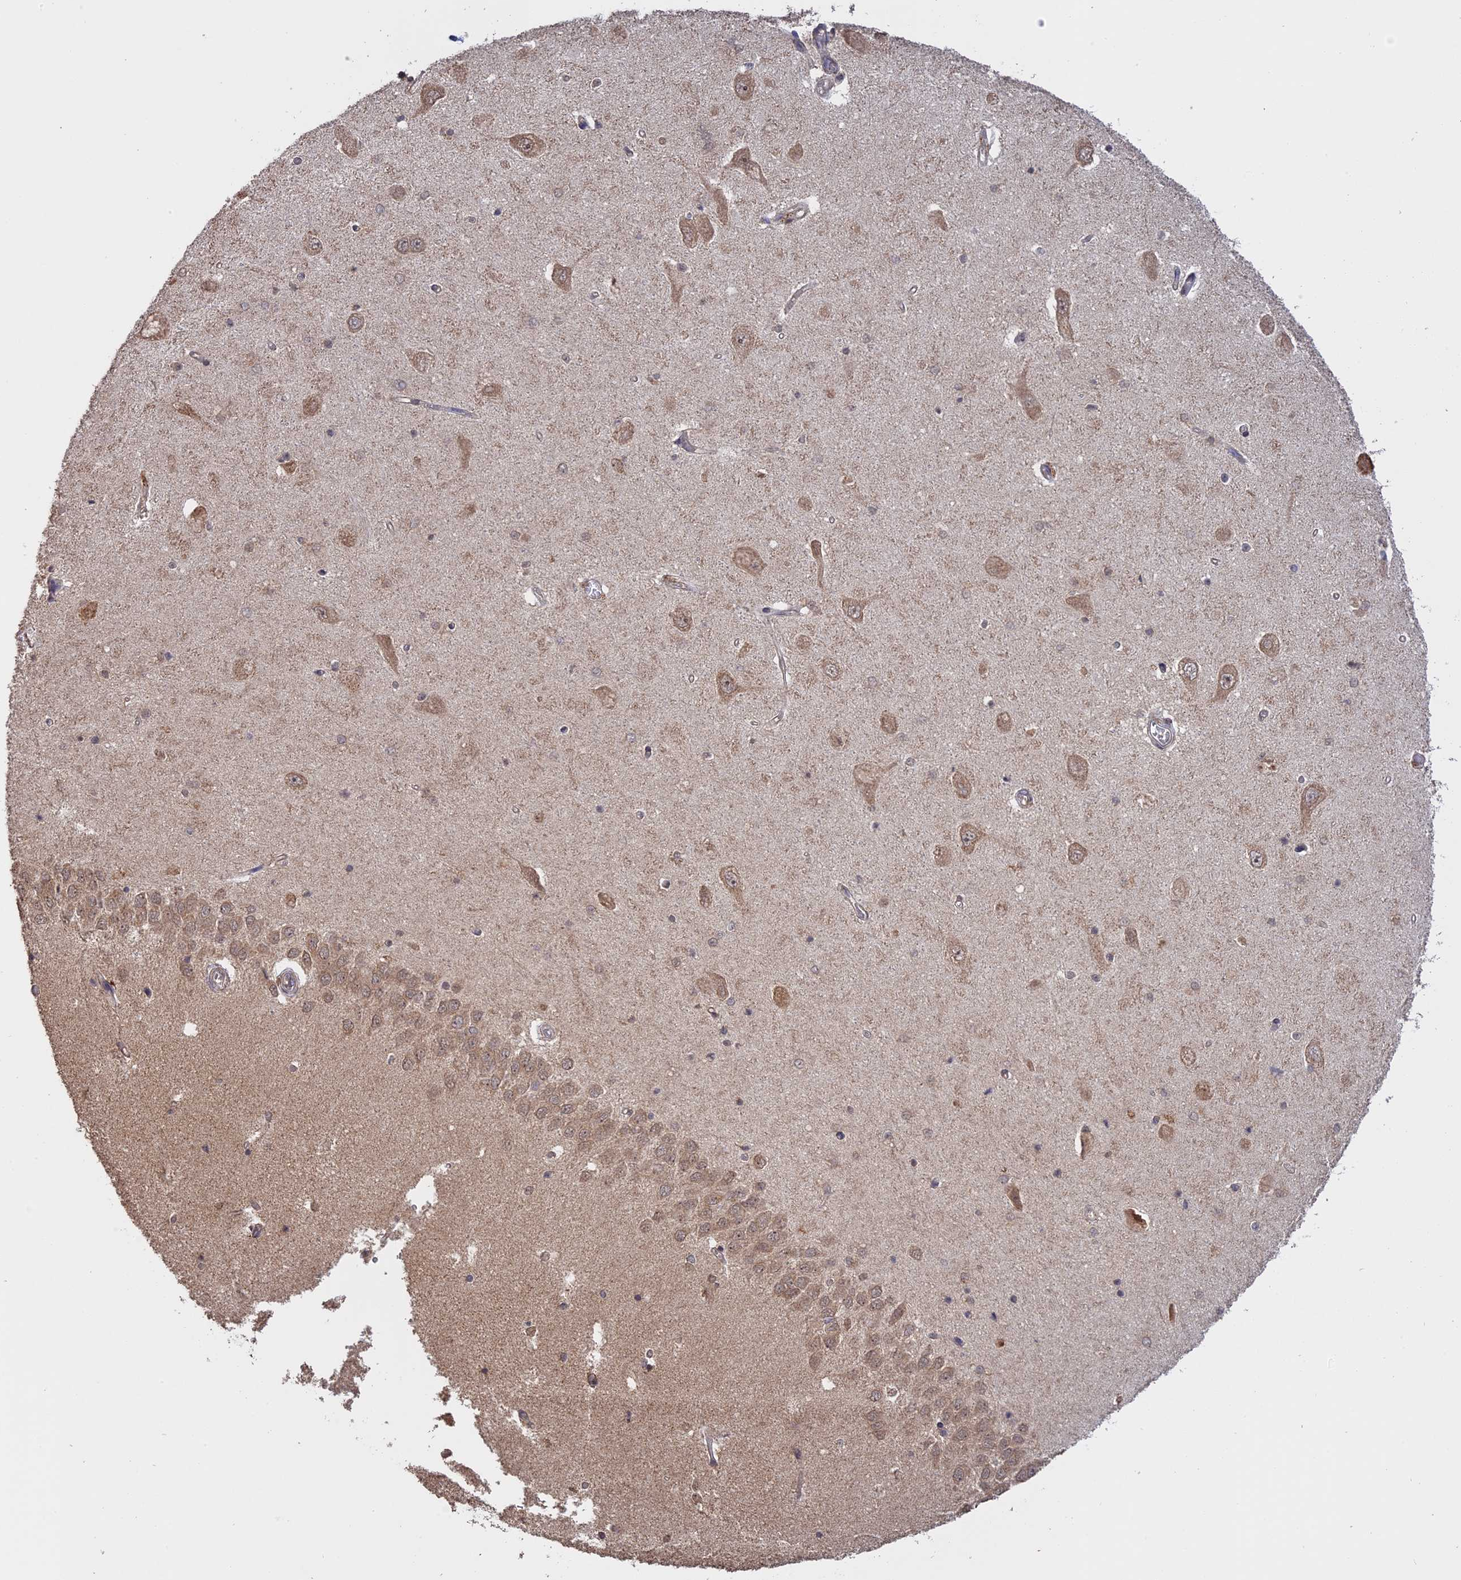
{"staining": {"intensity": "moderate", "quantity": "<25%", "location": "cytoplasmic/membranous,nuclear"}, "tissue": "hippocampus", "cell_type": "Glial cells", "image_type": "normal", "snomed": [{"axis": "morphology", "description": "Normal tissue, NOS"}, {"axis": "topography", "description": "Hippocampus"}], "caption": "Glial cells reveal low levels of moderate cytoplasmic/membranous,nuclear staining in about <25% of cells in unremarkable human hippocampus. (DAB = brown stain, brightfield microscopy at high magnification).", "gene": "FAM210B", "patient": {"sex": "male", "age": 45}}